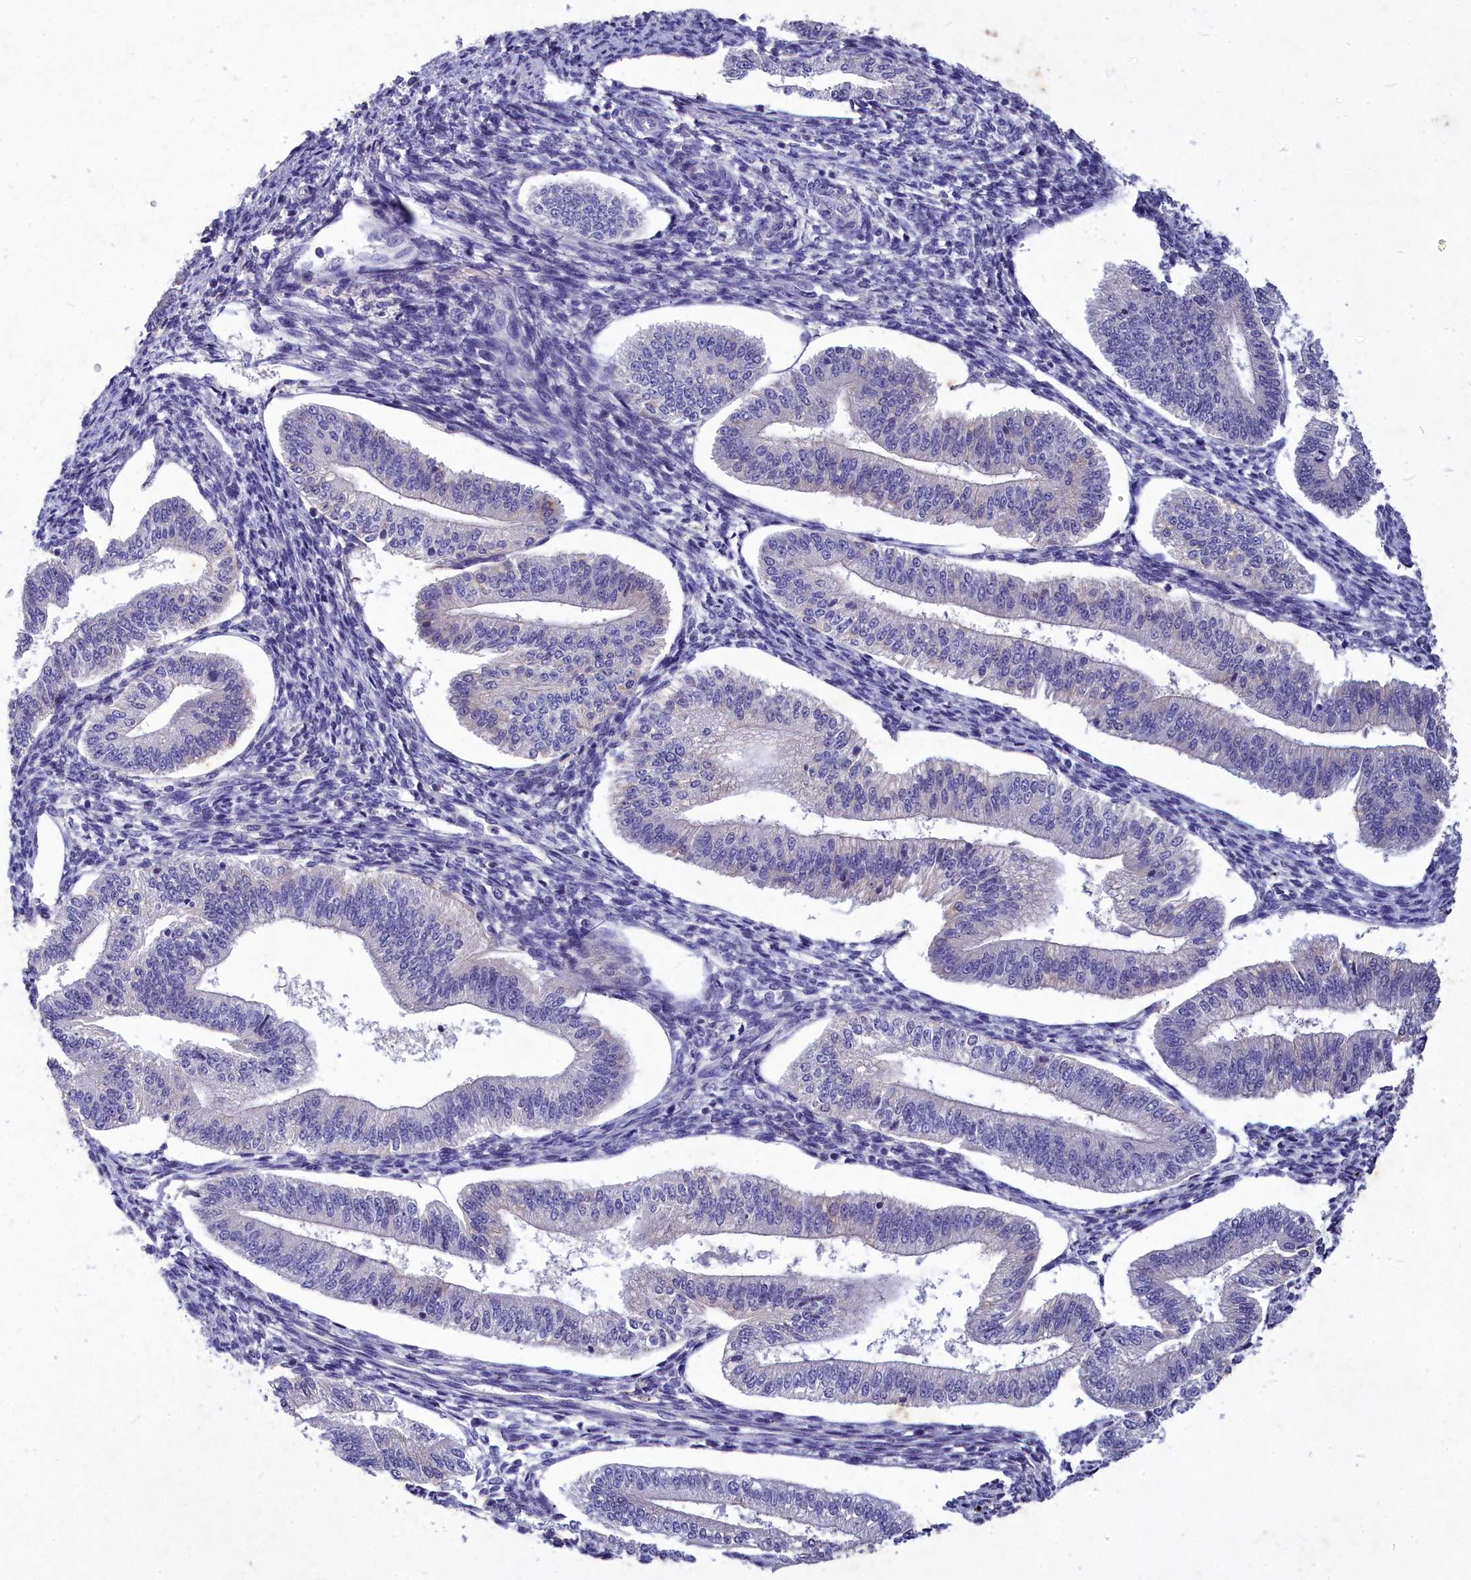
{"staining": {"intensity": "negative", "quantity": "none", "location": "none"}, "tissue": "endometrium", "cell_type": "Cells in endometrial stroma", "image_type": "normal", "snomed": [{"axis": "morphology", "description": "Normal tissue, NOS"}, {"axis": "topography", "description": "Endometrium"}], "caption": "This is an immunohistochemistry image of benign human endometrium. There is no expression in cells in endometrial stroma.", "gene": "DEFB119", "patient": {"sex": "female", "age": 34}}